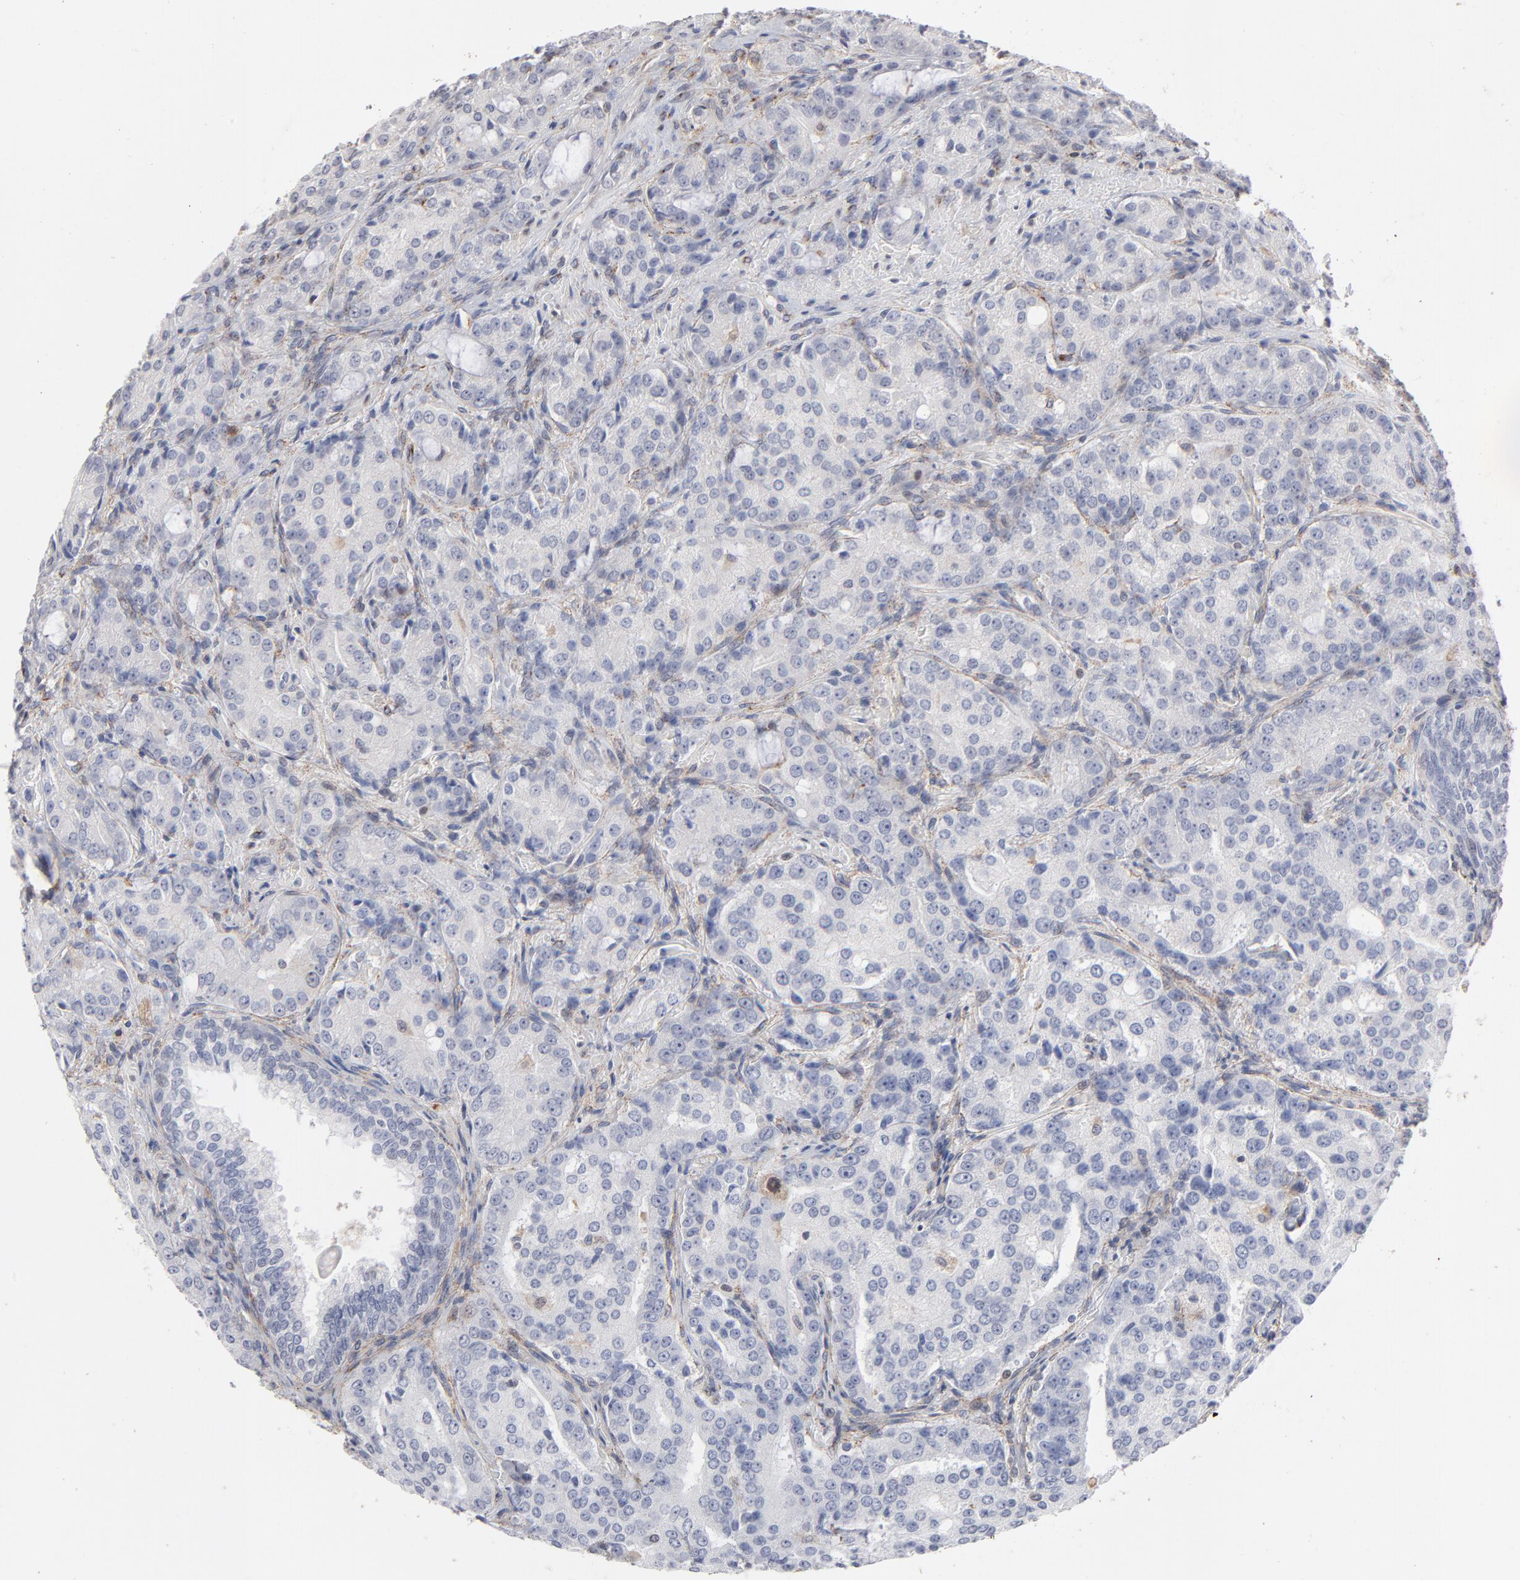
{"staining": {"intensity": "negative", "quantity": "none", "location": "none"}, "tissue": "prostate cancer", "cell_type": "Tumor cells", "image_type": "cancer", "snomed": [{"axis": "morphology", "description": "Adenocarcinoma, High grade"}, {"axis": "topography", "description": "Prostate"}], "caption": "Human prostate cancer (high-grade adenocarcinoma) stained for a protein using immunohistochemistry (IHC) displays no expression in tumor cells.", "gene": "AURKA", "patient": {"sex": "male", "age": 72}}